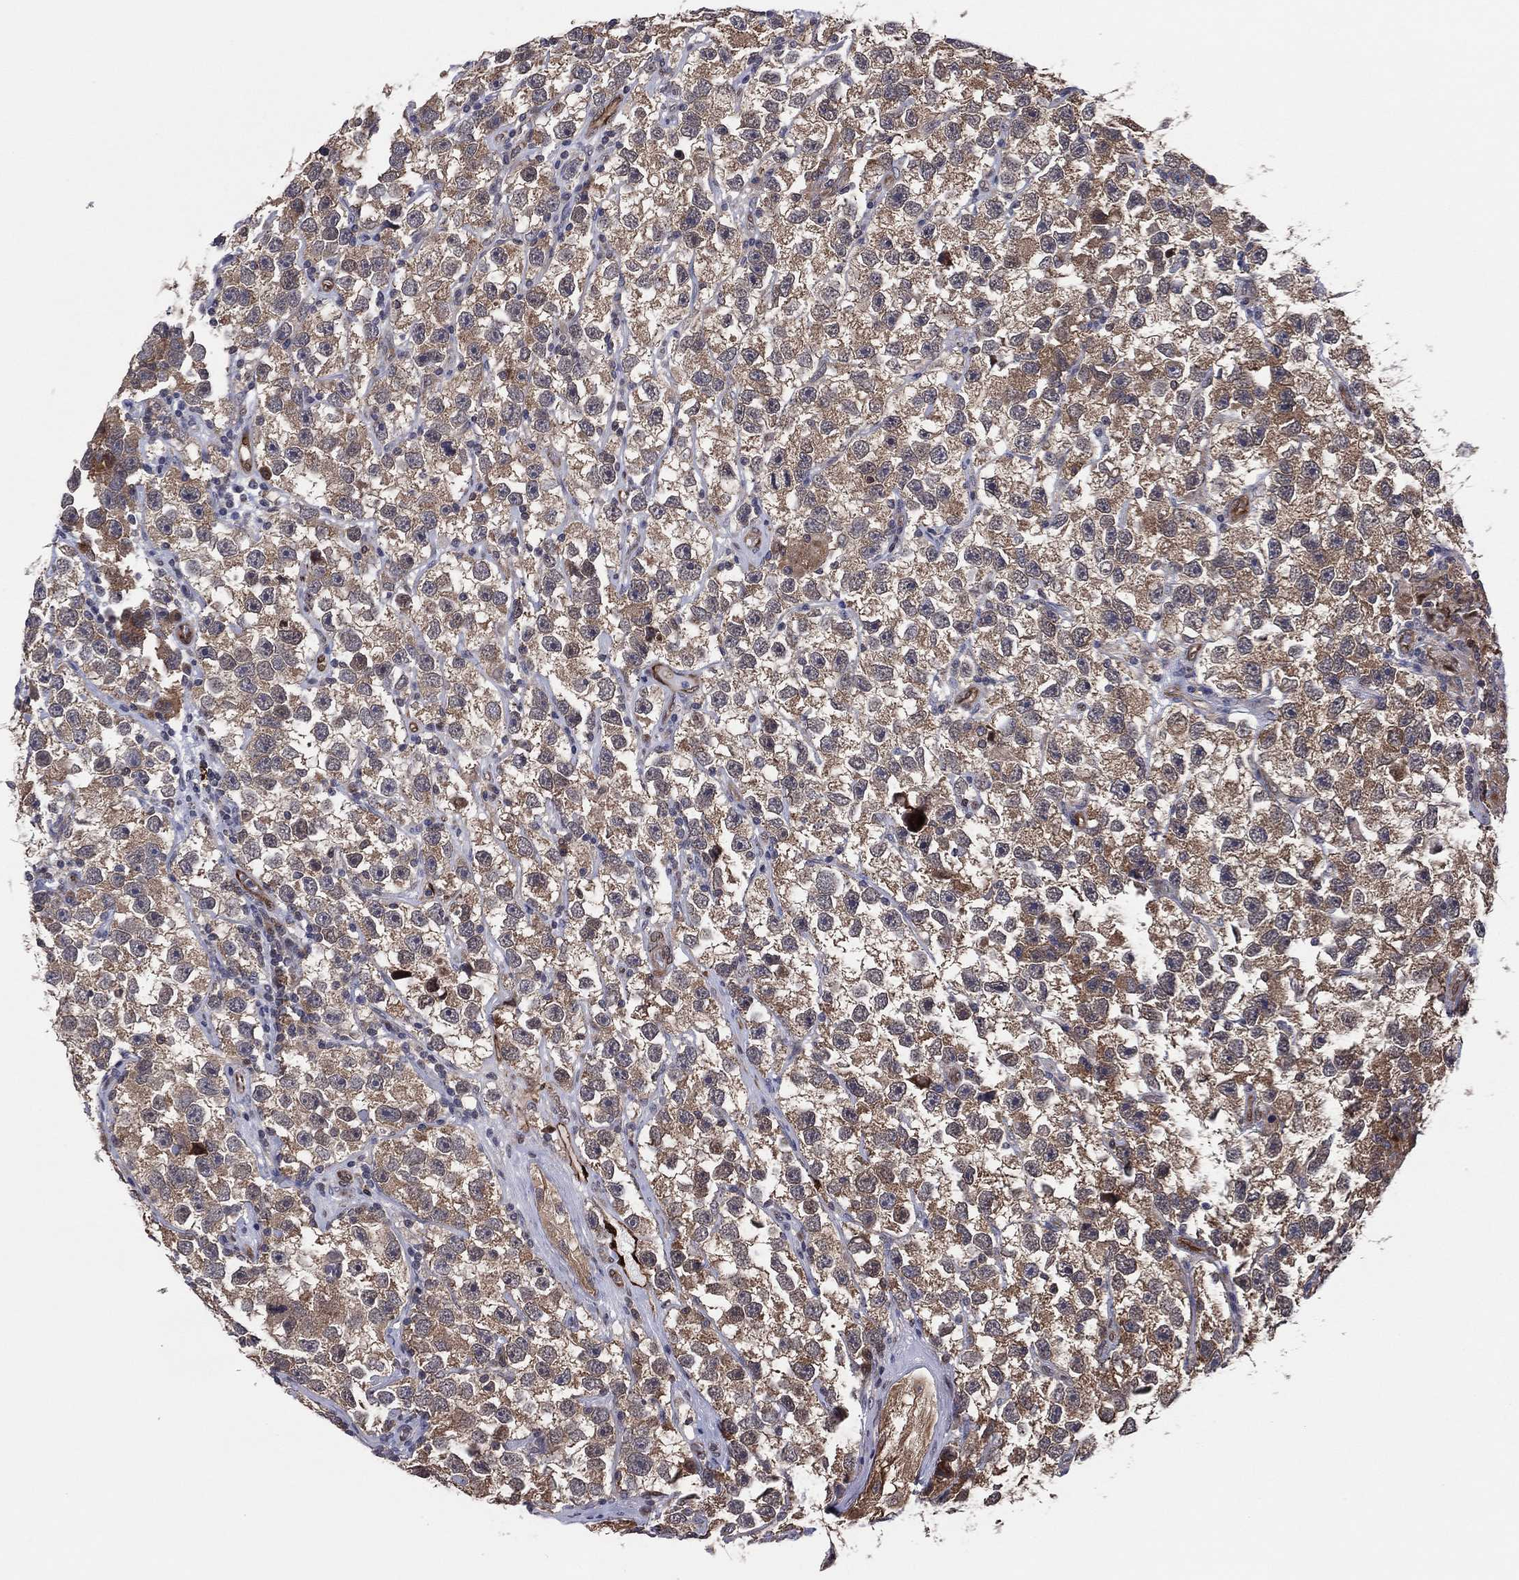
{"staining": {"intensity": "moderate", "quantity": "25%-75%", "location": "cytoplasmic/membranous"}, "tissue": "testis cancer", "cell_type": "Tumor cells", "image_type": "cancer", "snomed": [{"axis": "morphology", "description": "Seminoma, NOS"}, {"axis": "topography", "description": "Testis"}], "caption": "Moderate cytoplasmic/membranous expression is seen in about 25%-75% of tumor cells in testis cancer (seminoma).", "gene": "SNCG", "patient": {"sex": "male", "age": 26}}